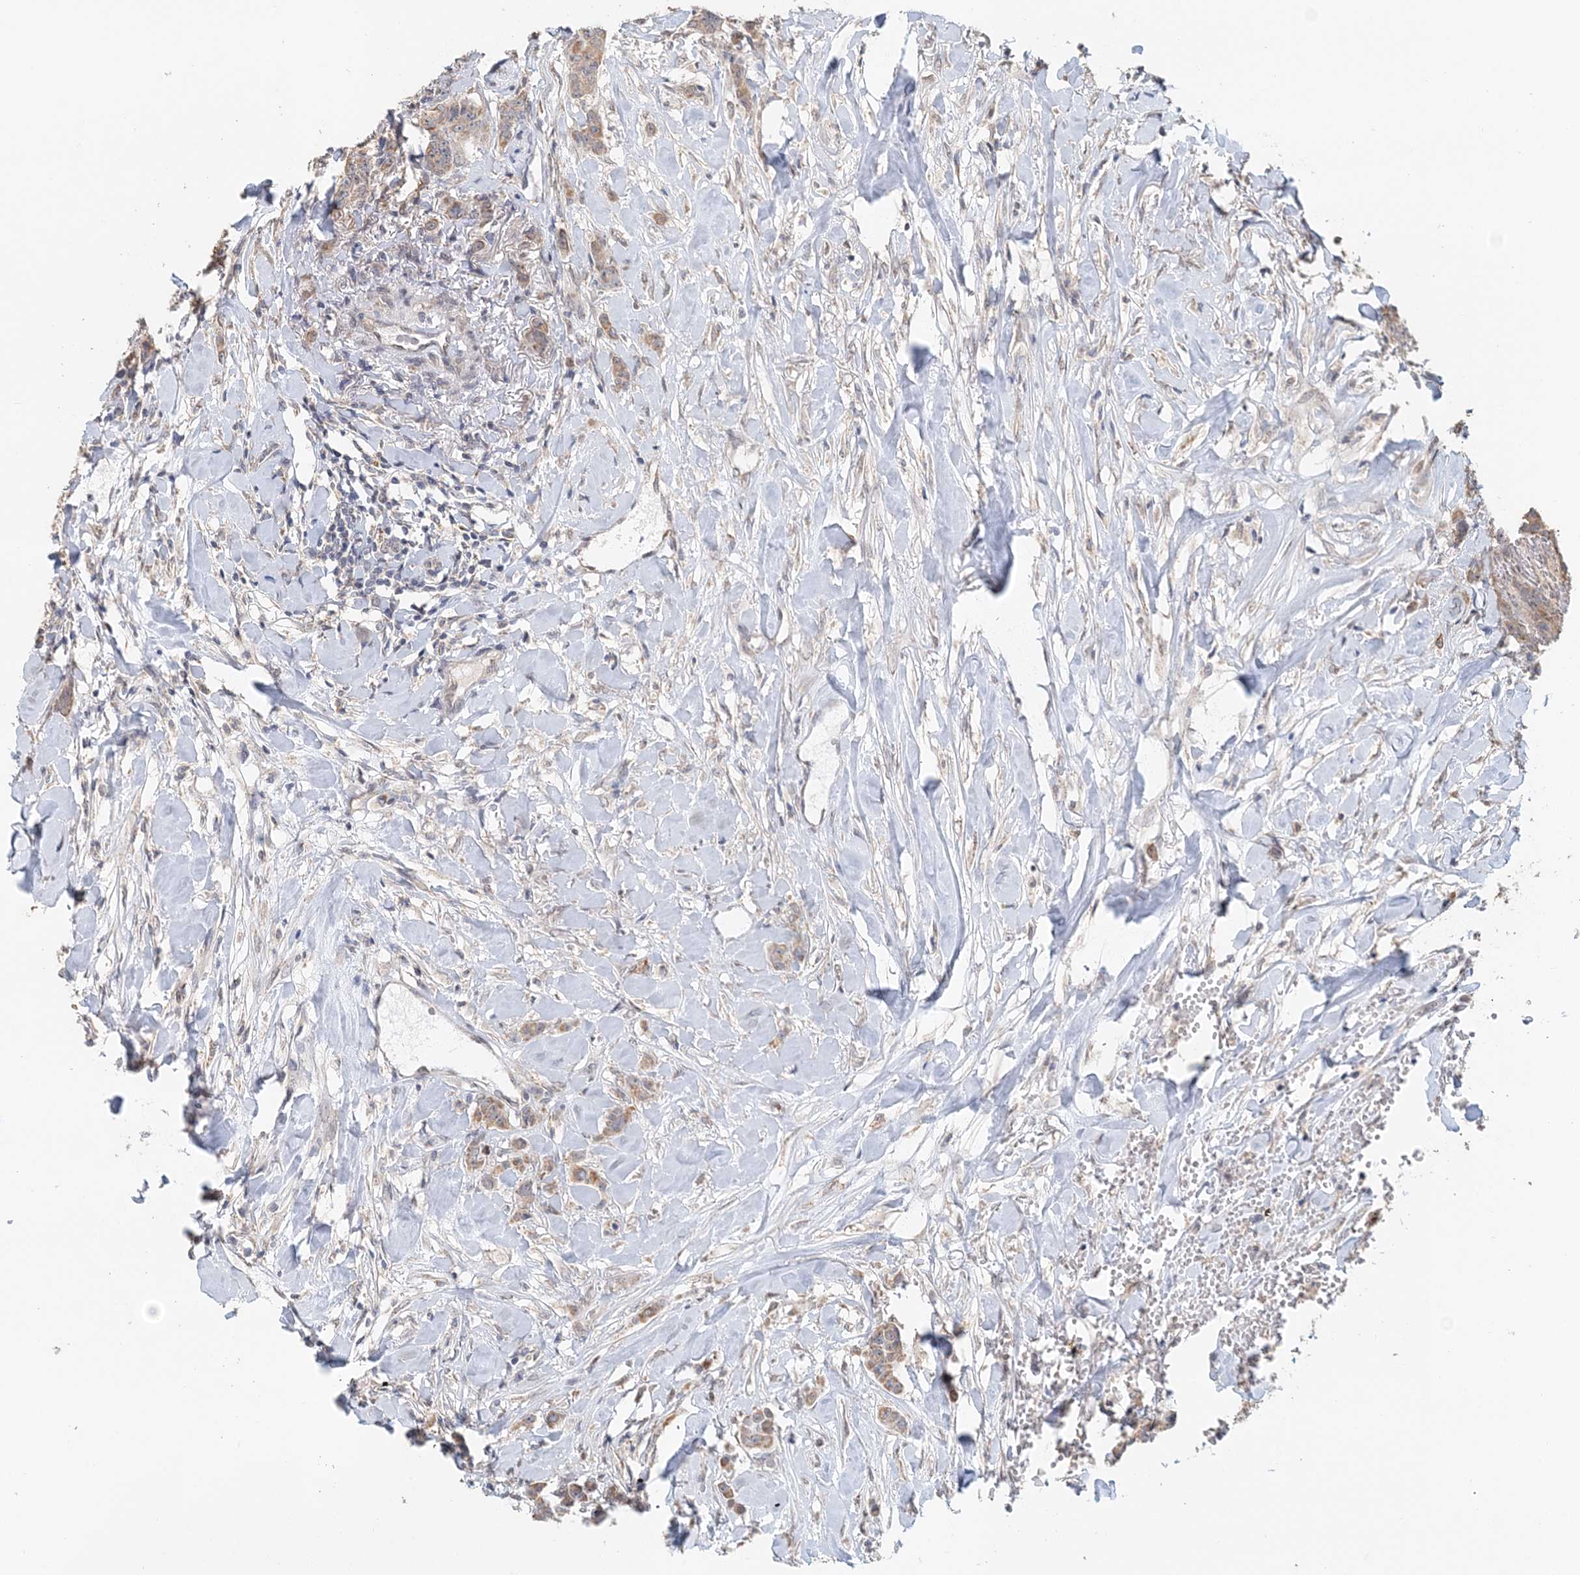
{"staining": {"intensity": "moderate", "quantity": ">75%", "location": "cytoplasmic/membranous"}, "tissue": "breast cancer", "cell_type": "Tumor cells", "image_type": "cancer", "snomed": [{"axis": "morphology", "description": "Duct carcinoma"}, {"axis": "topography", "description": "Breast"}], "caption": "A medium amount of moderate cytoplasmic/membranous positivity is identified in approximately >75% of tumor cells in invasive ductal carcinoma (breast) tissue. Nuclei are stained in blue.", "gene": "FBXO38", "patient": {"sex": "female", "age": 40}}